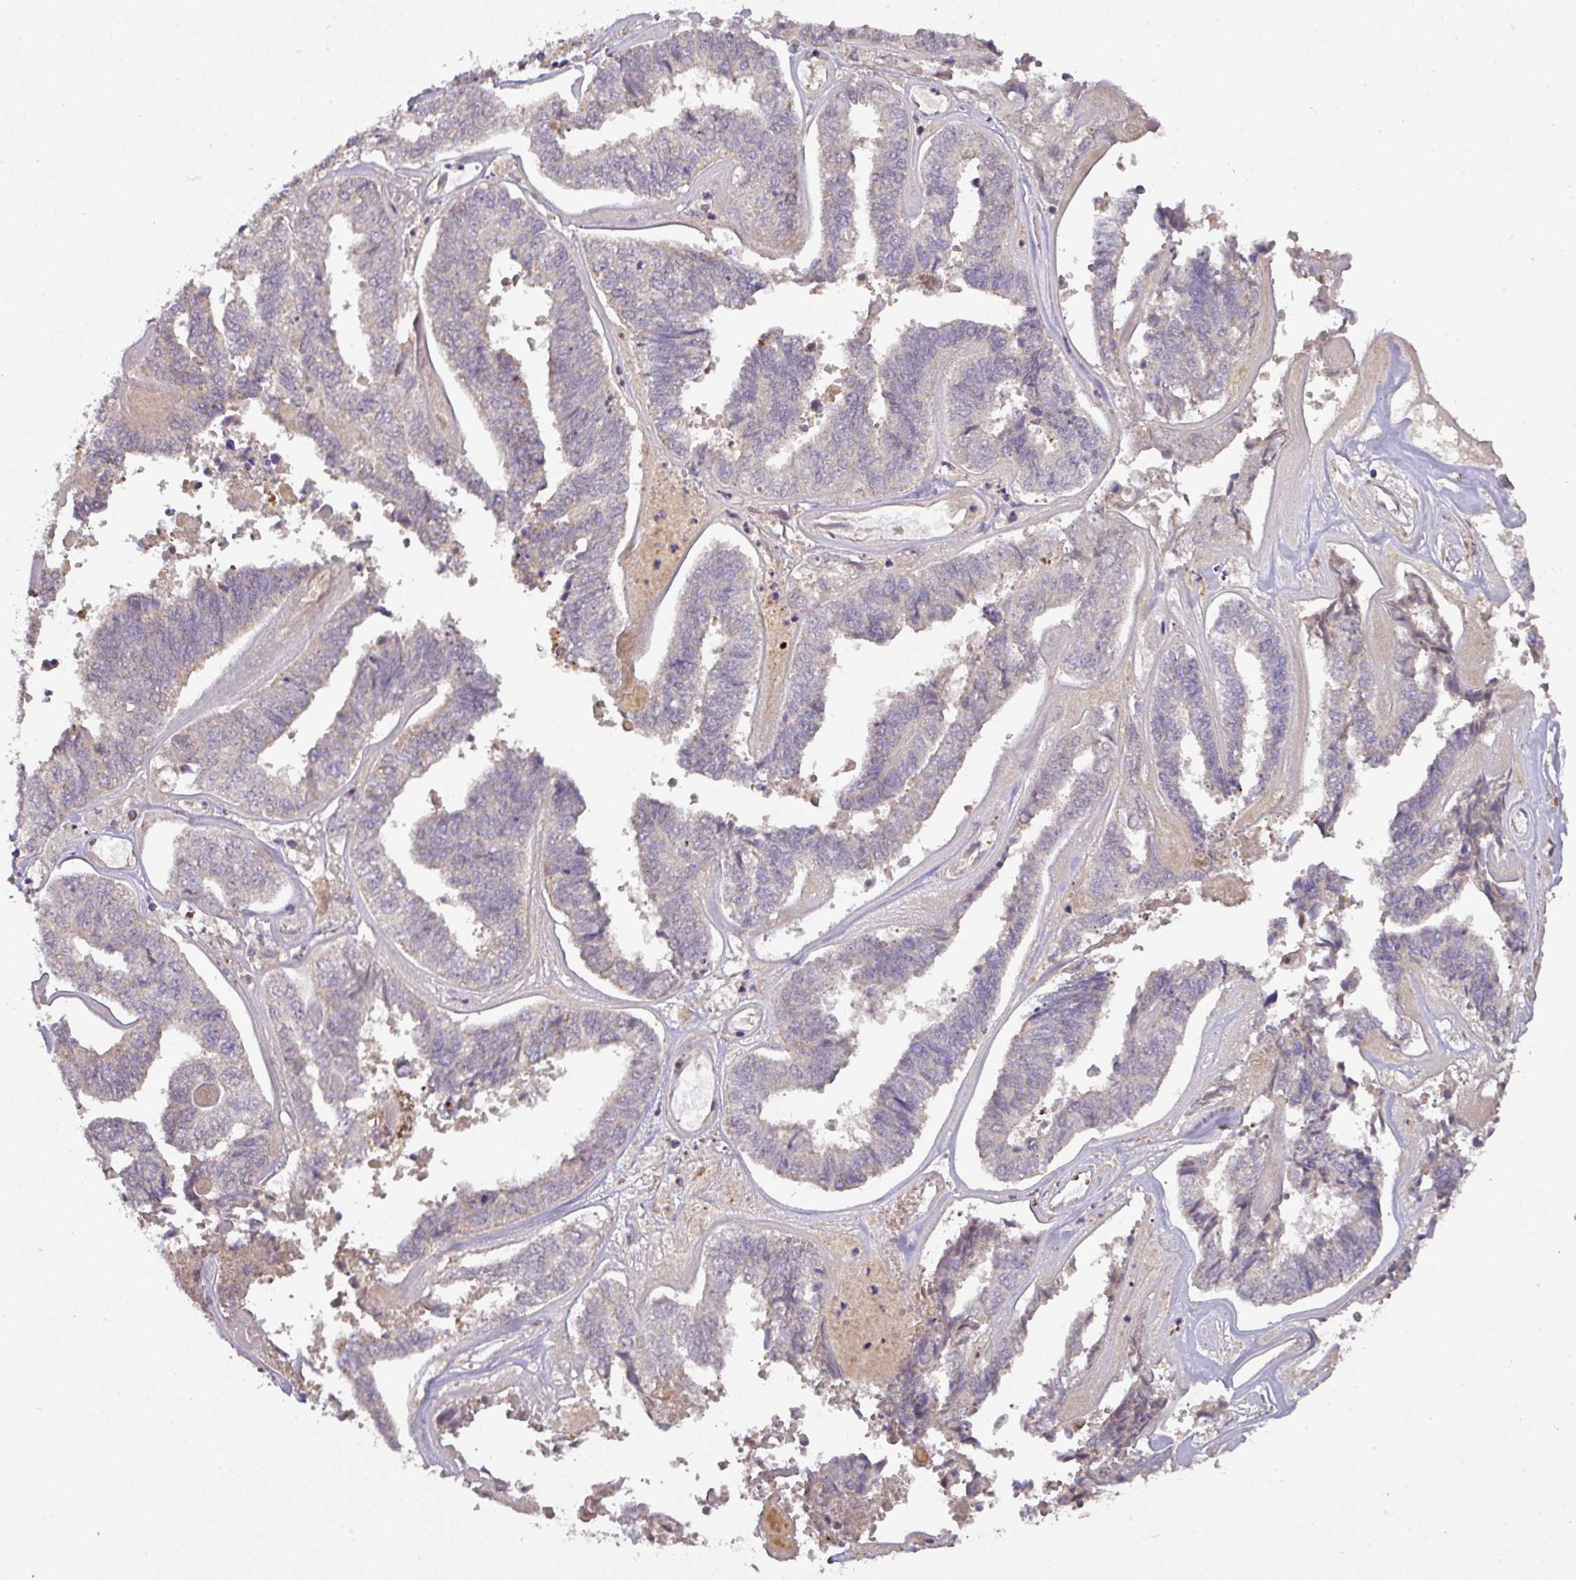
{"staining": {"intensity": "weak", "quantity": "<25%", "location": "cytoplasmic/membranous"}, "tissue": "endometrial cancer", "cell_type": "Tumor cells", "image_type": "cancer", "snomed": [{"axis": "morphology", "description": "Adenocarcinoma, NOS"}, {"axis": "topography", "description": "Endometrium"}], "caption": "A histopathology image of adenocarcinoma (endometrial) stained for a protein exhibits no brown staining in tumor cells.", "gene": "GALP", "patient": {"sex": "female", "age": 73}}